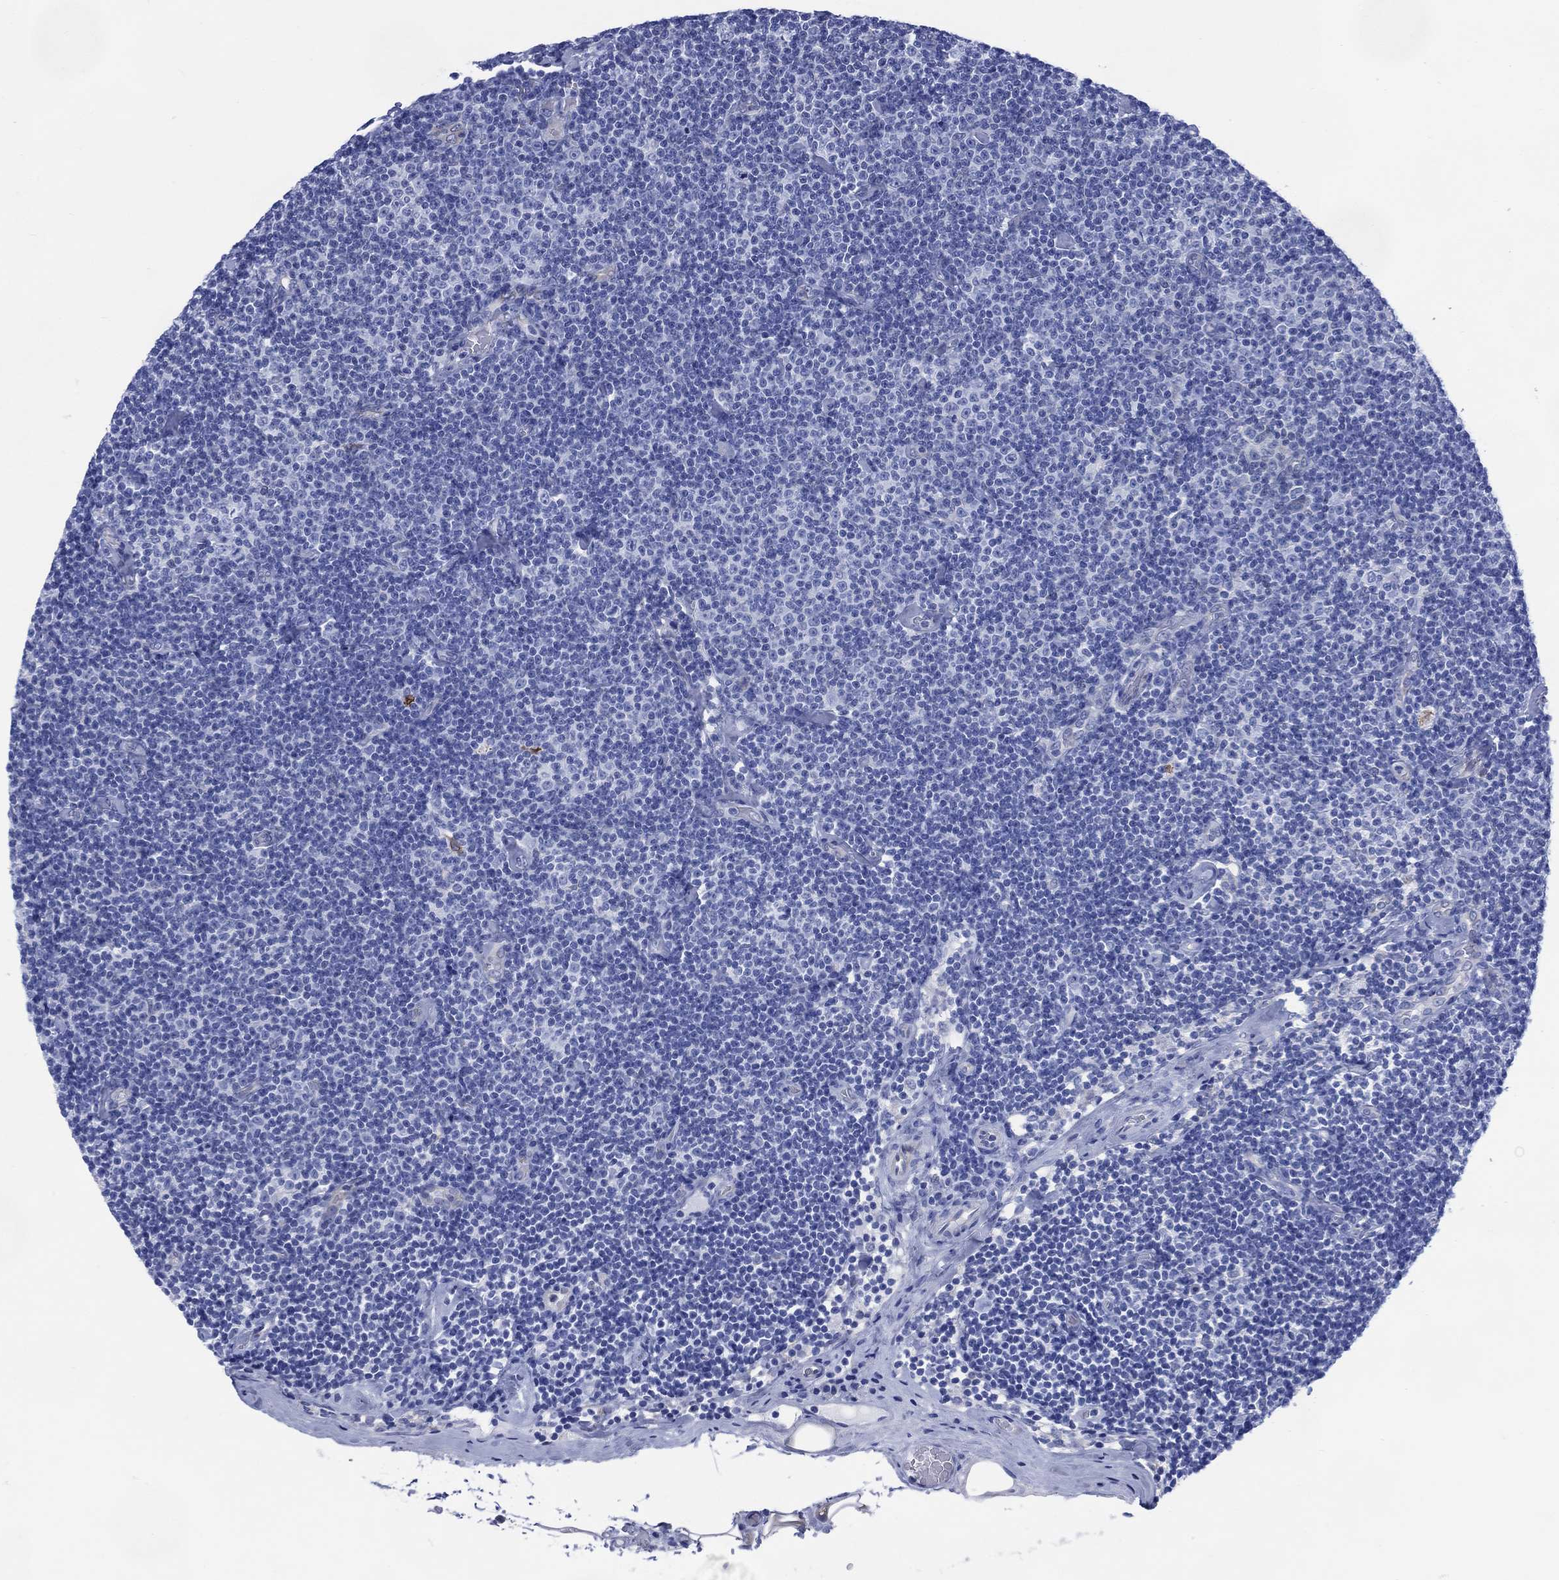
{"staining": {"intensity": "negative", "quantity": "none", "location": "none"}, "tissue": "lymphoma", "cell_type": "Tumor cells", "image_type": "cancer", "snomed": [{"axis": "morphology", "description": "Malignant lymphoma, non-Hodgkin's type, Low grade"}, {"axis": "topography", "description": "Lymph node"}], "caption": "An IHC histopathology image of malignant lymphoma, non-Hodgkin's type (low-grade) is shown. There is no staining in tumor cells of malignant lymphoma, non-Hodgkin's type (low-grade). Brightfield microscopy of IHC stained with DAB (brown) and hematoxylin (blue), captured at high magnification.", "gene": "DDI1", "patient": {"sex": "male", "age": 81}}